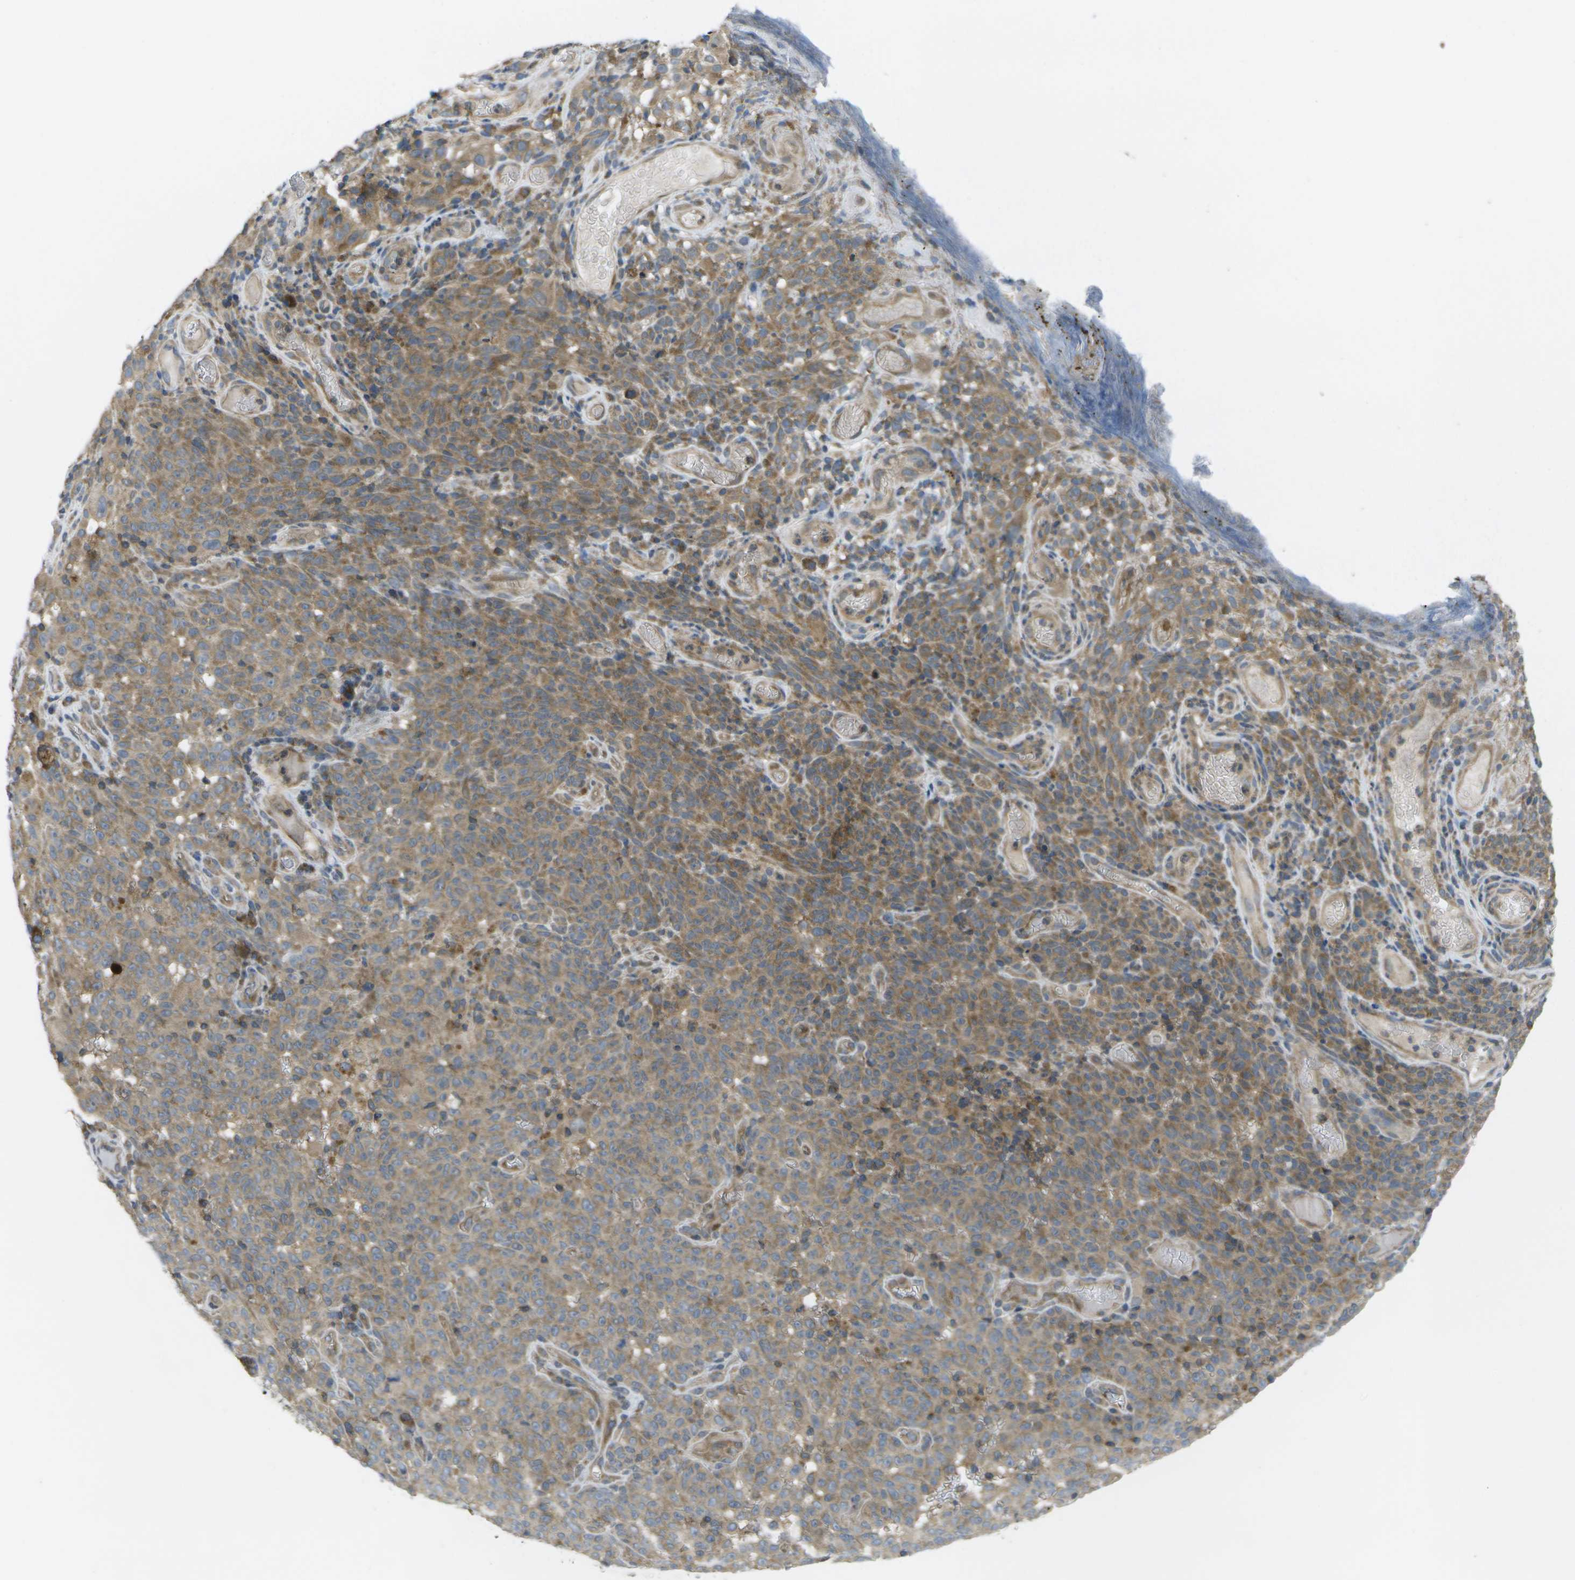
{"staining": {"intensity": "moderate", "quantity": ">75%", "location": "cytoplasmic/membranous"}, "tissue": "melanoma", "cell_type": "Tumor cells", "image_type": "cancer", "snomed": [{"axis": "morphology", "description": "Malignant melanoma, NOS"}, {"axis": "topography", "description": "Skin"}], "caption": "Immunohistochemistry staining of melanoma, which reveals medium levels of moderate cytoplasmic/membranous staining in approximately >75% of tumor cells indicating moderate cytoplasmic/membranous protein positivity. The staining was performed using DAB (3,3'-diaminobenzidine) (brown) for protein detection and nuclei were counterstained in hematoxylin (blue).", "gene": "DPM3", "patient": {"sex": "female", "age": 82}}